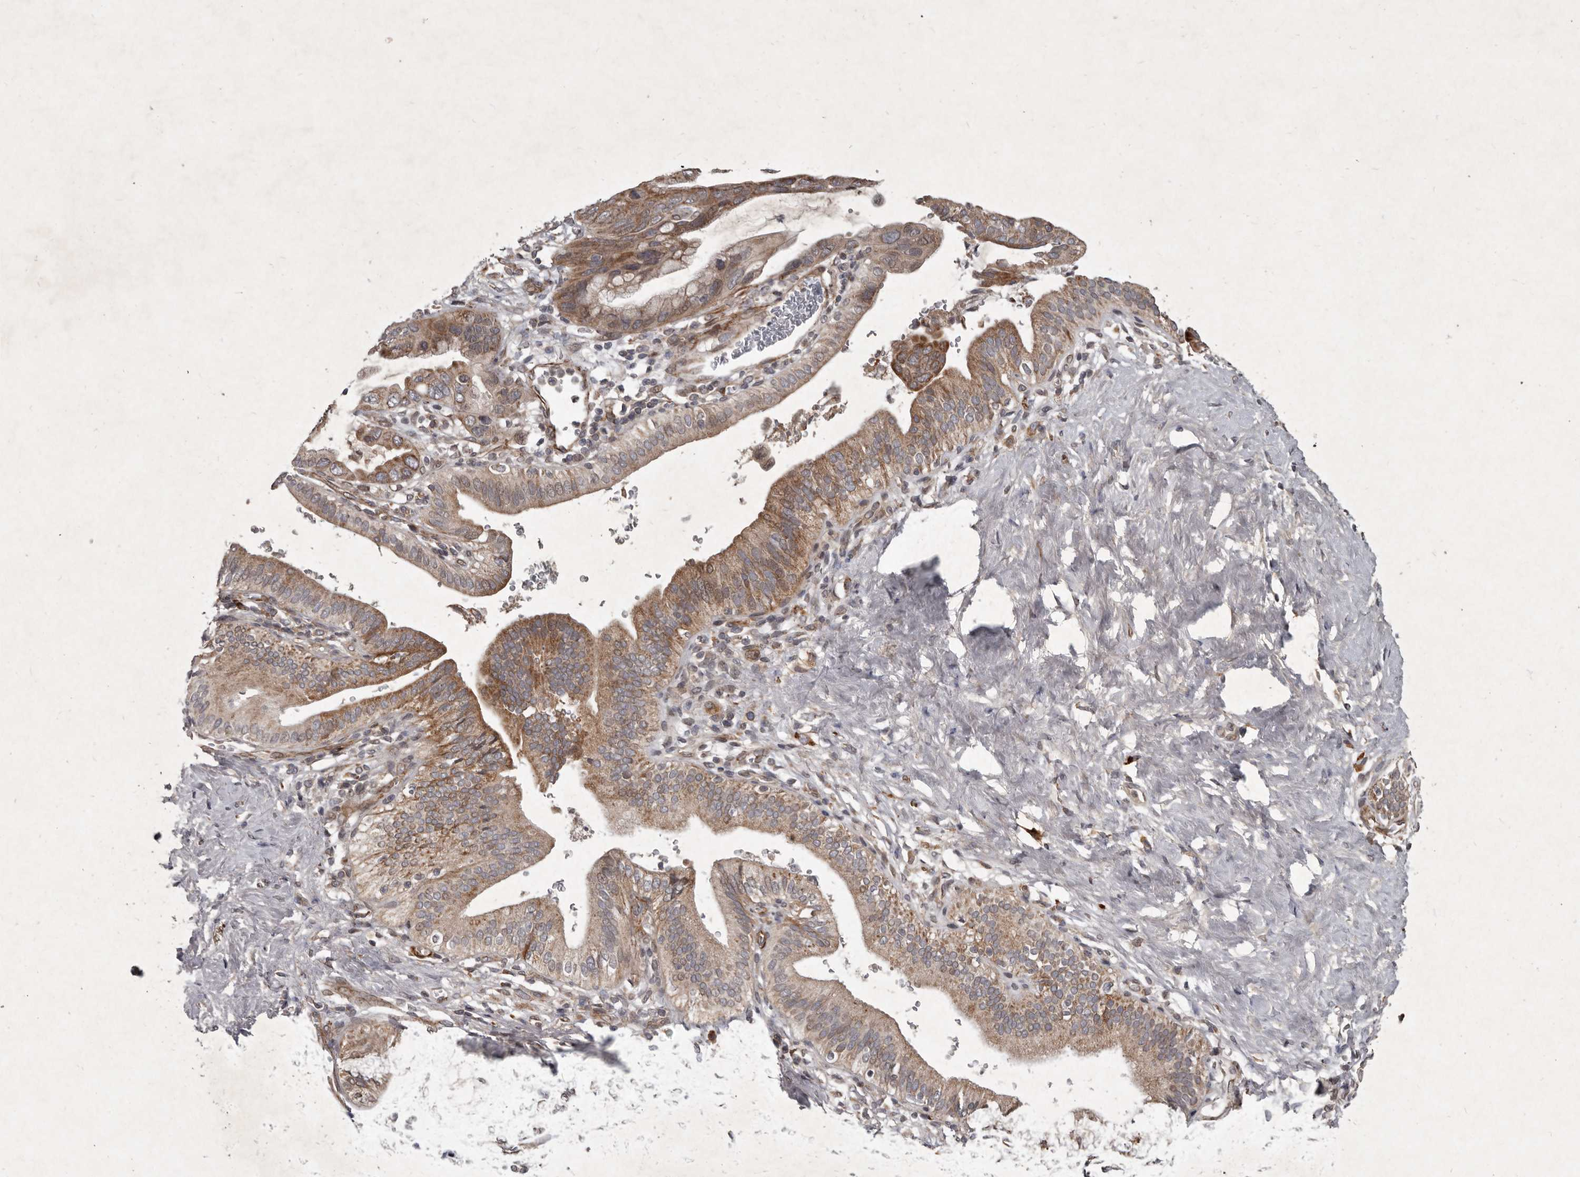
{"staining": {"intensity": "moderate", "quantity": ">75%", "location": "cytoplasmic/membranous"}, "tissue": "pancreatic cancer", "cell_type": "Tumor cells", "image_type": "cancer", "snomed": [{"axis": "morphology", "description": "Adenocarcinoma, NOS"}, {"axis": "topography", "description": "Pancreas"}], "caption": "A high-resolution image shows immunohistochemistry (IHC) staining of pancreatic cancer (adenocarcinoma), which shows moderate cytoplasmic/membranous expression in about >75% of tumor cells.", "gene": "MRPS15", "patient": {"sex": "female", "age": 72}}